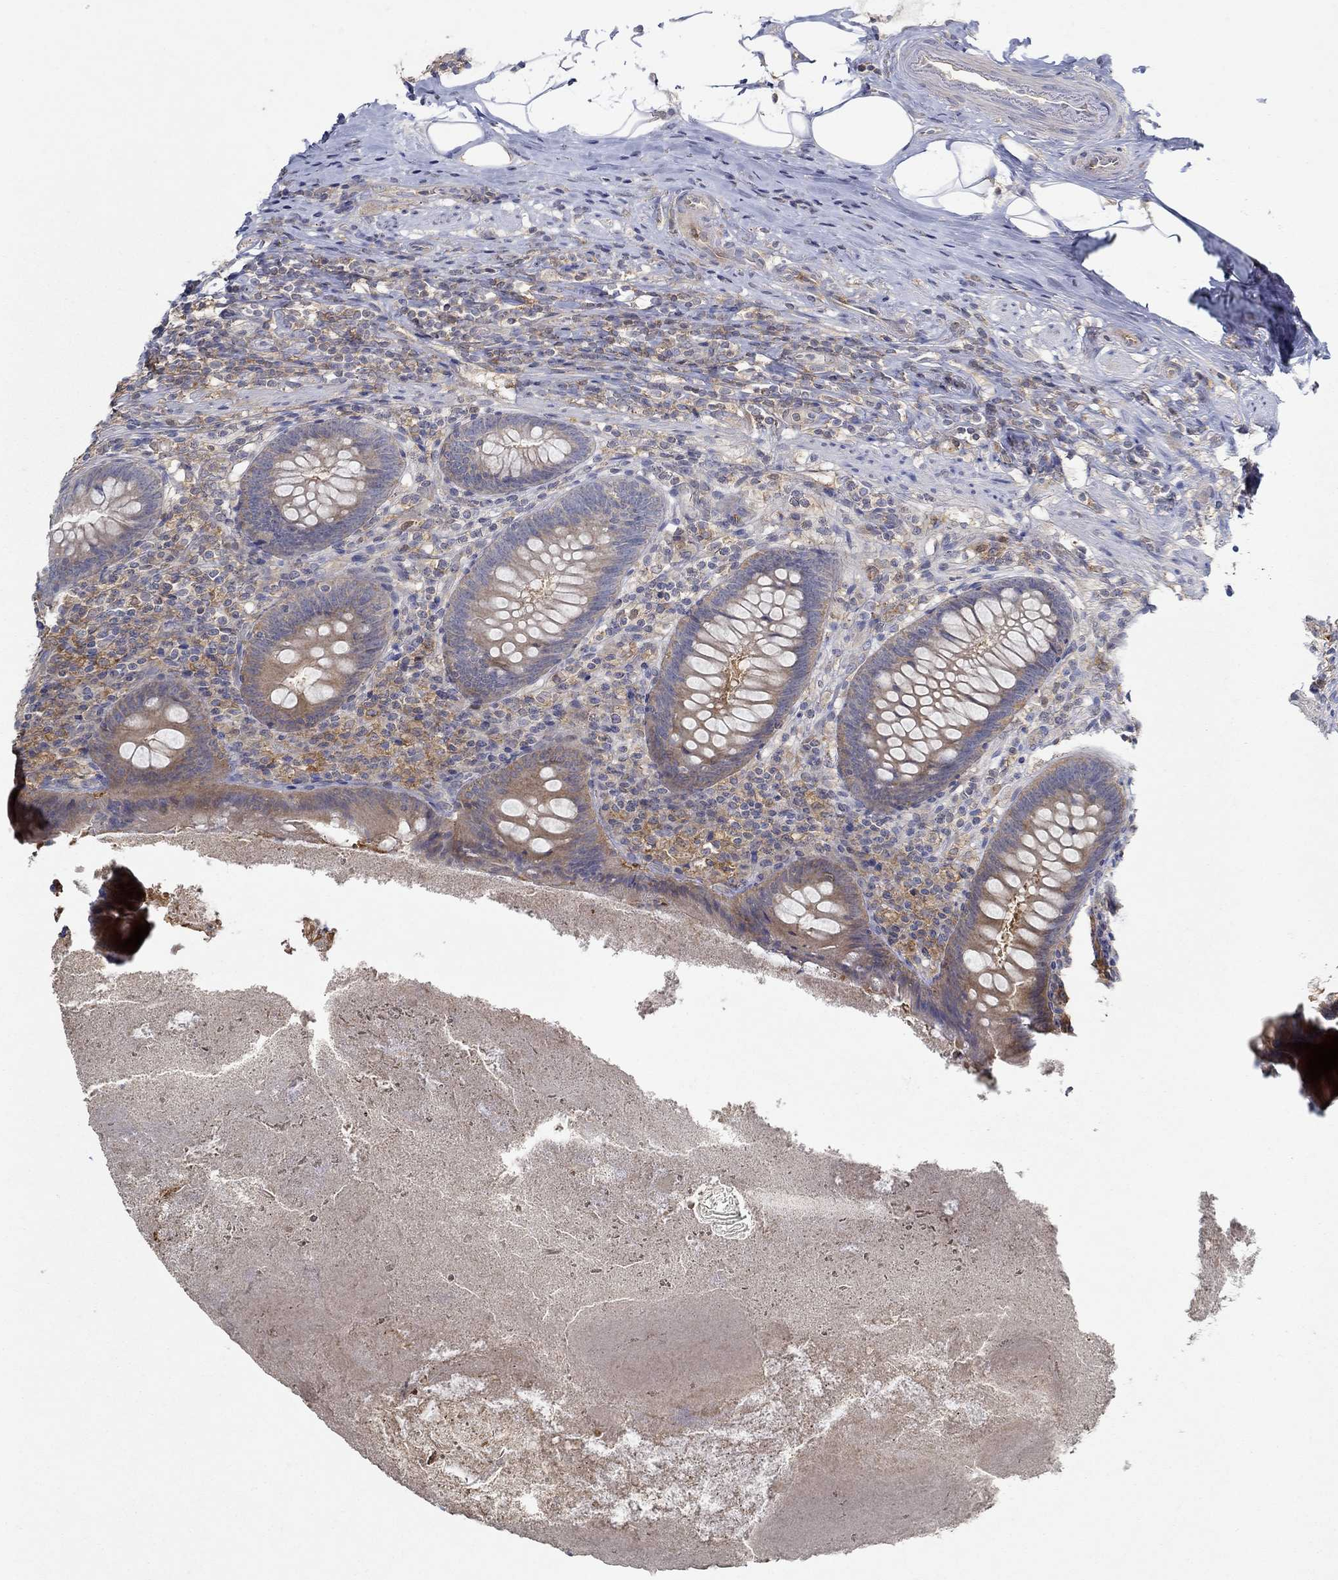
{"staining": {"intensity": "moderate", "quantity": "<25%", "location": "cytoplasmic/membranous"}, "tissue": "appendix", "cell_type": "Glandular cells", "image_type": "normal", "snomed": [{"axis": "morphology", "description": "Normal tissue, NOS"}, {"axis": "topography", "description": "Appendix"}], "caption": "Appendix stained with DAB (3,3'-diaminobenzidine) IHC reveals low levels of moderate cytoplasmic/membranous staining in about <25% of glandular cells. Ihc stains the protein of interest in brown and the nuclei are stained blue.", "gene": "MTHFR", "patient": {"sex": "male", "age": 47}}